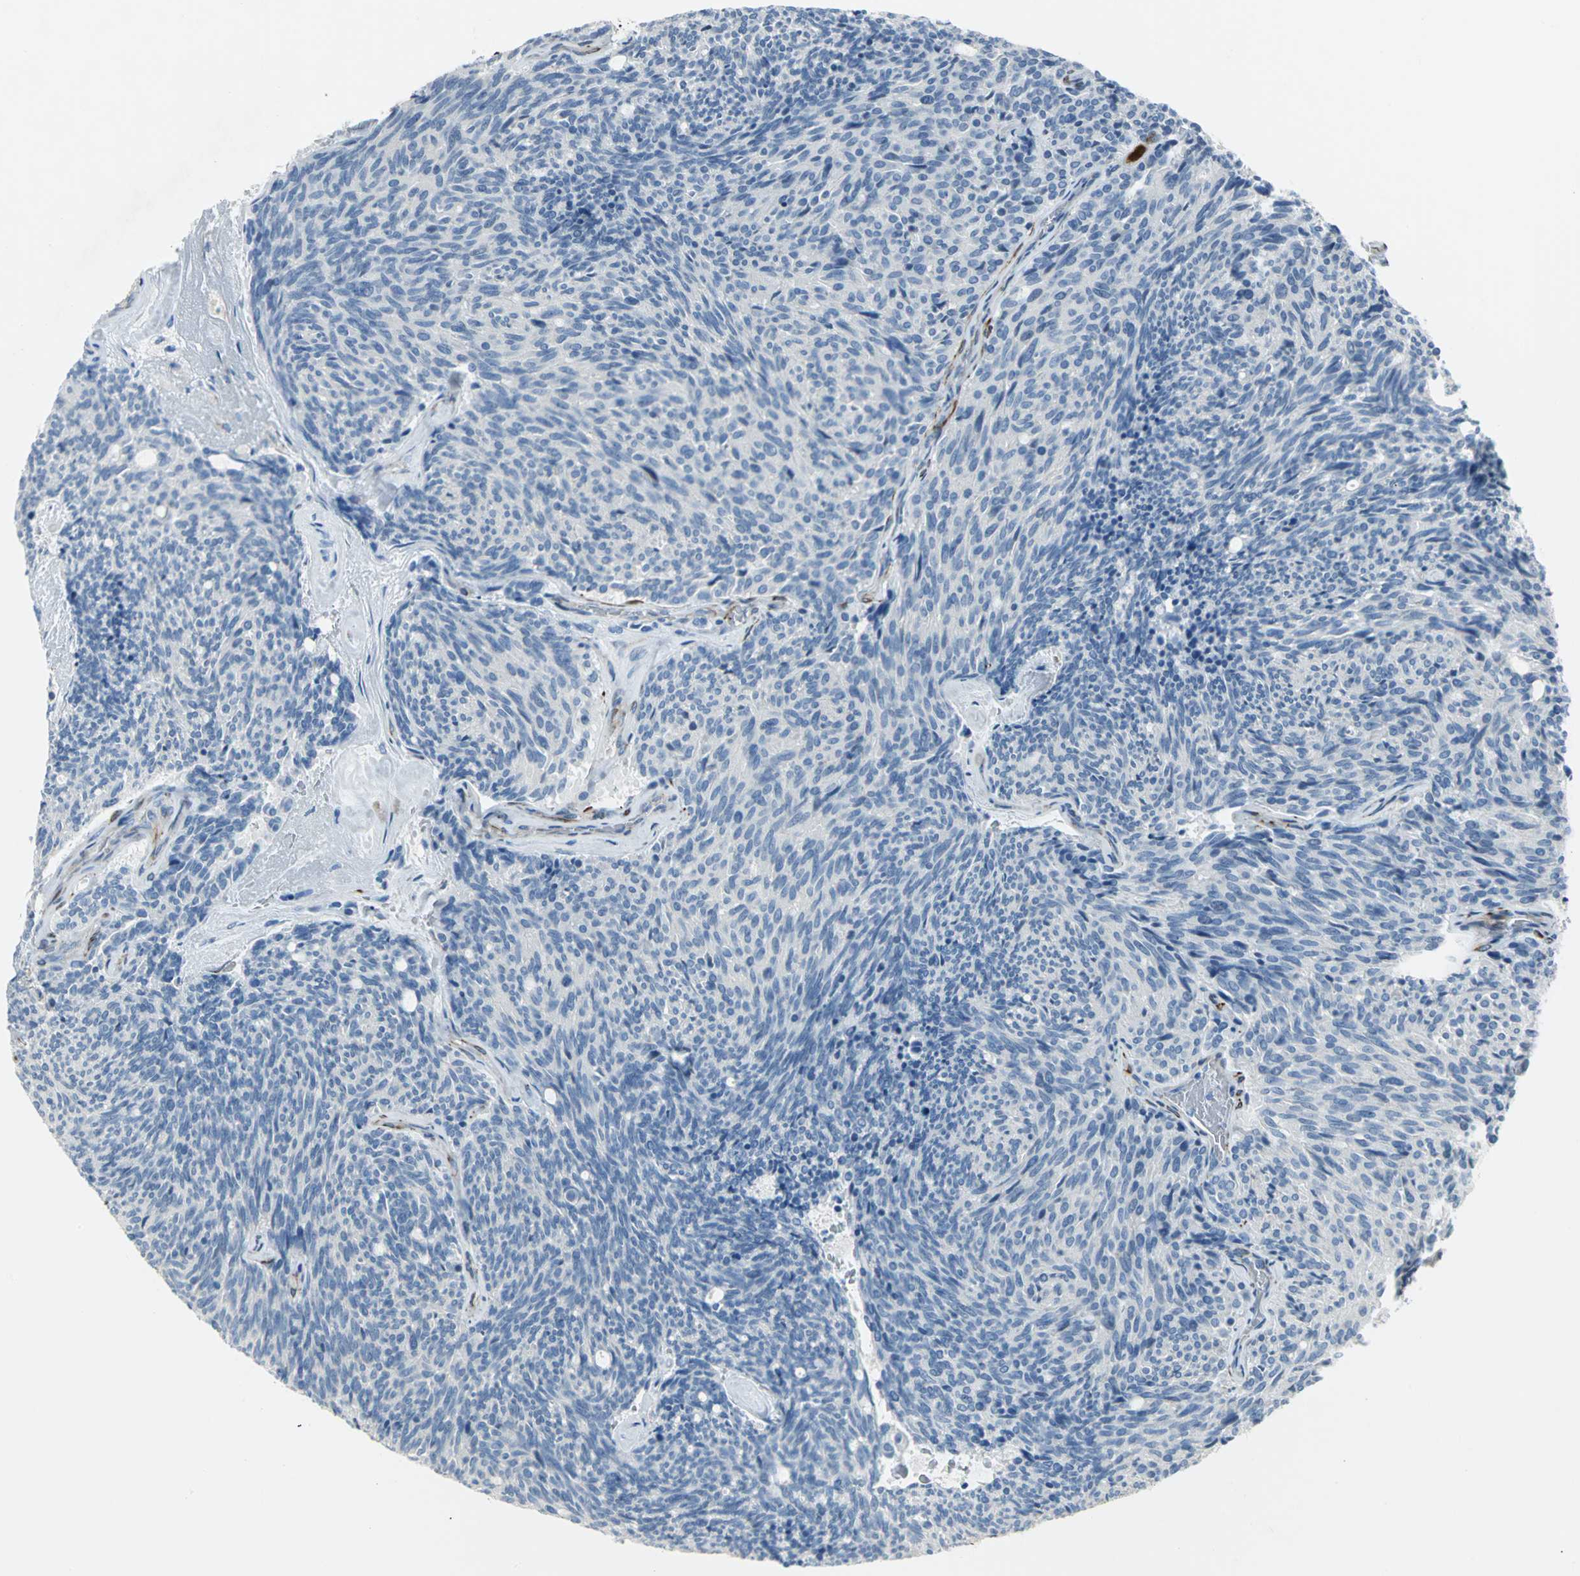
{"staining": {"intensity": "negative", "quantity": "none", "location": "none"}, "tissue": "carcinoid", "cell_type": "Tumor cells", "image_type": "cancer", "snomed": [{"axis": "morphology", "description": "Carcinoid, malignant, NOS"}, {"axis": "topography", "description": "Pancreas"}], "caption": "A high-resolution photomicrograph shows immunohistochemistry (IHC) staining of malignant carcinoid, which reveals no significant positivity in tumor cells.", "gene": "ALOX15", "patient": {"sex": "female", "age": 54}}